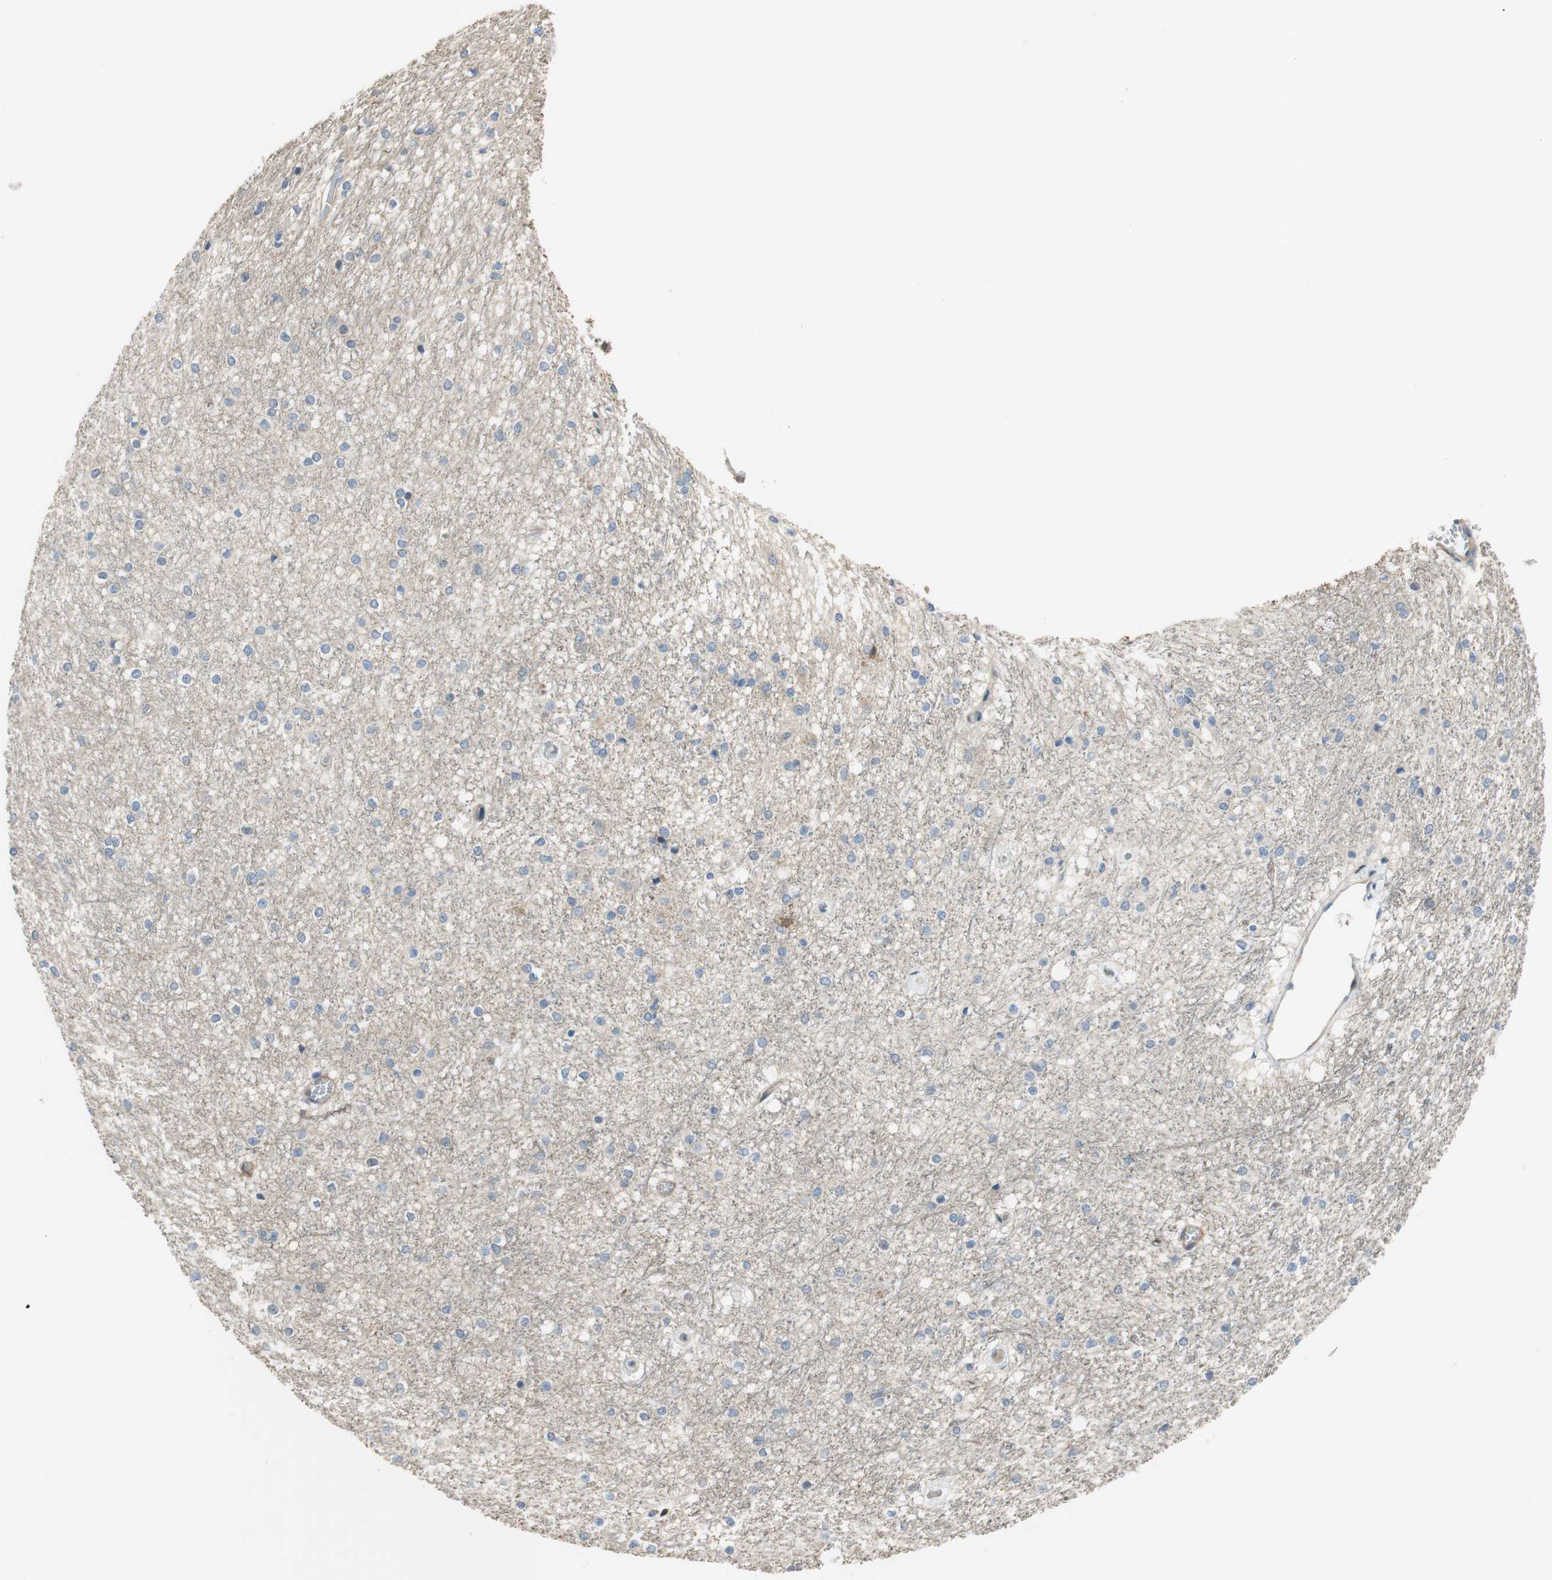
{"staining": {"intensity": "moderate", "quantity": "<25%", "location": "cytoplasmic/membranous"}, "tissue": "caudate", "cell_type": "Glial cells", "image_type": "normal", "snomed": [{"axis": "morphology", "description": "Normal tissue, NOS"}, {"axis": "topography", "description": "Lateral ventricle wall"}], "caption": "Glial cells exhibit low levels of moderate cytoplasmic/membranous positivity in about <25% of cells in benign caudate.", "gene": "CALML3", "patient": {"sex": "female", "age": 19}}